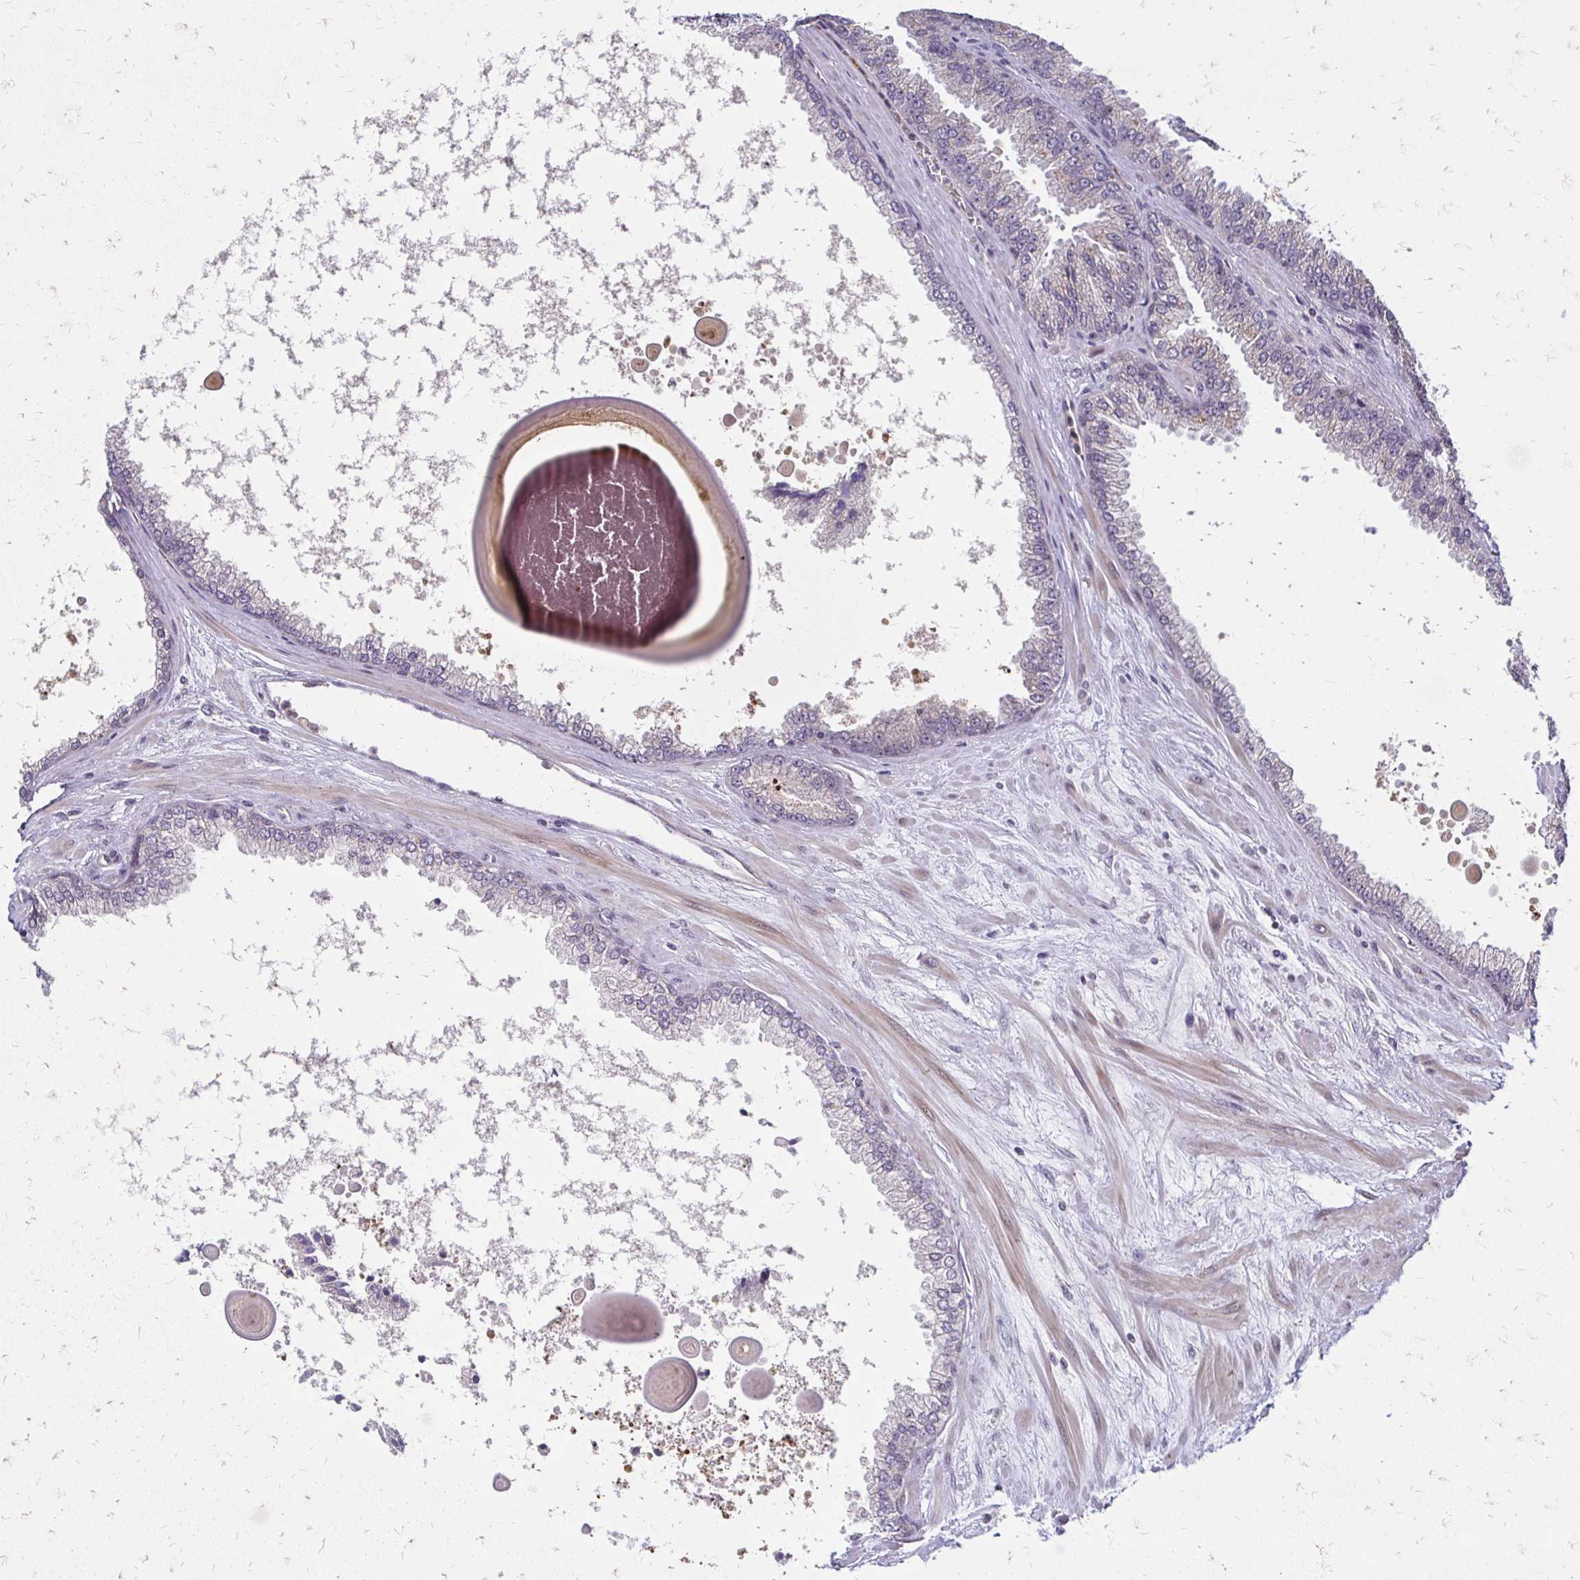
{"staining": {"intensity": "negative", "quantity": "none", "location": "none"}, "tissue": "prostate cancer", "cell_type": "Tumor cells", "image_type": "cancer", "snomed": [{"axis": "morphology", "description": "Adenocarcinoma, Low grade"}, {"axis": "topography", "description": "Prostate"}], "caption": "This is an immunohistochemistry histopathology image of human prostate cancer (low-grade adenocarcinoma). There is no staining in tumor cells.", "gene": "TRIR", "patient": {"sex": "male", "age": 67}}